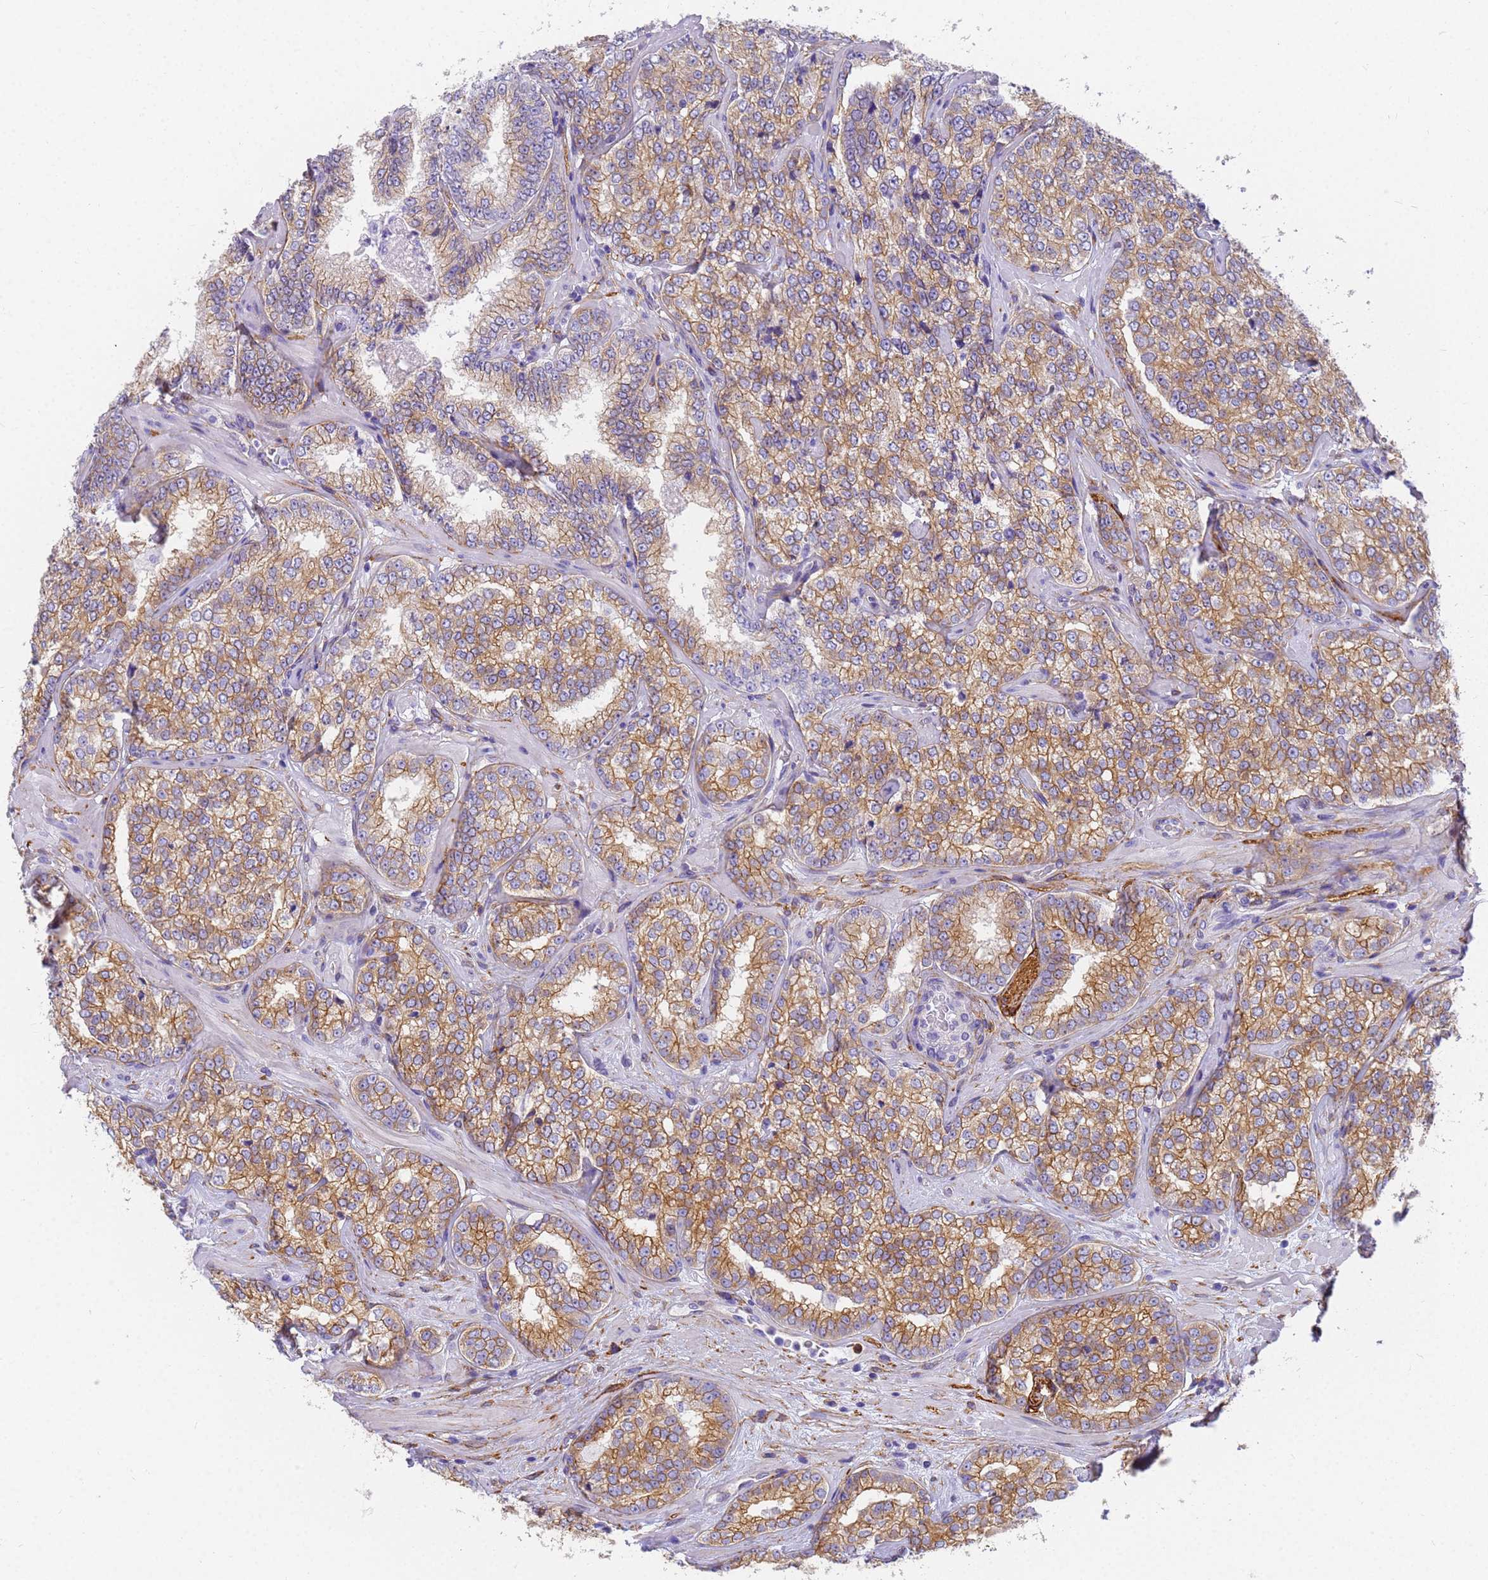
{"staining": {"intensity": "moderate", "quantity": "25%-75%", "location": "cytoplasmic/membranous"}, "tissue": "prostate cancer", "cell_type": "Tumor cells", "image_type": "cancer", "snomed": [{"axis": "morphology", "description": "Normal tissue, NOS"}, {"axis": "morphology", "description": "Adenocarcinoma, High grade"}, {"axis": "topography", "description": "Prostate"}], "caption": "About 25%-75% of tumor cells in human prostate cancer exhibit moderate cytoplasmic/membranous protein expression as visualized by brown immunohistochemical staining.", "gene": "MVB12A", "patient": {"sex": "male", "age": 83}}